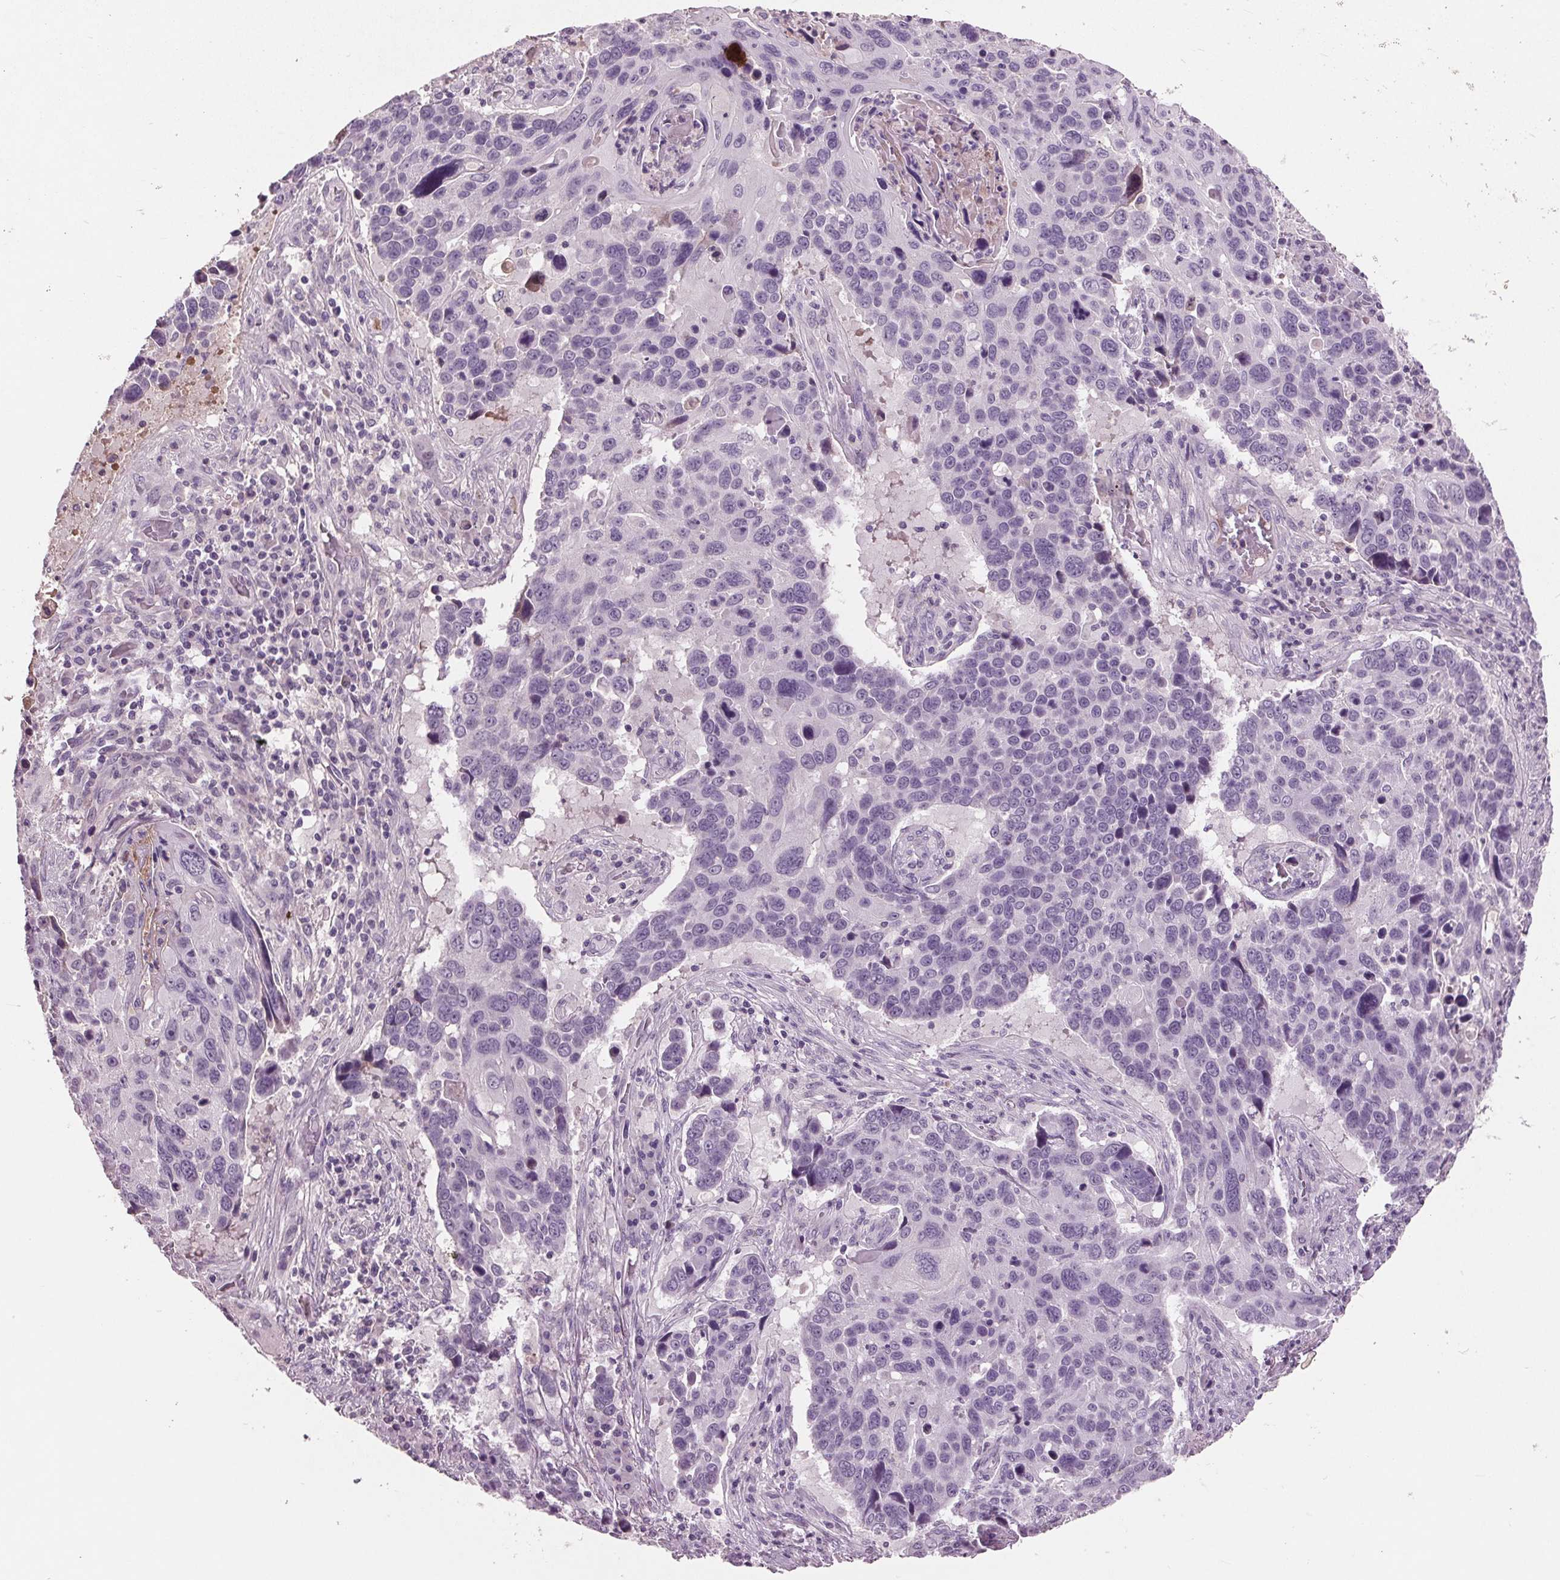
{"staining": {"intensity": "negative", "quantity": "none", "location": "none"}, "tissue": "lung cancer", "cell_type": "Tumor cells", "image_type": "cancer", "snomed": [{"axis": "morphology", "description": "Squamous cell carcinoma, NOS"}, {"axis": "topography", "description": "Lung"}], "caption": "IHC photomicrograph of neoplastic tissue: human lung cancer (squamous cell carcinoma) stained with DAB (3,3'-diaminobenzidine) reveals no significant protein staining in tumor cells. Nuclei are stained in blue.", "gene": "C6", "patient": {"sex": "male", "age": 68}}